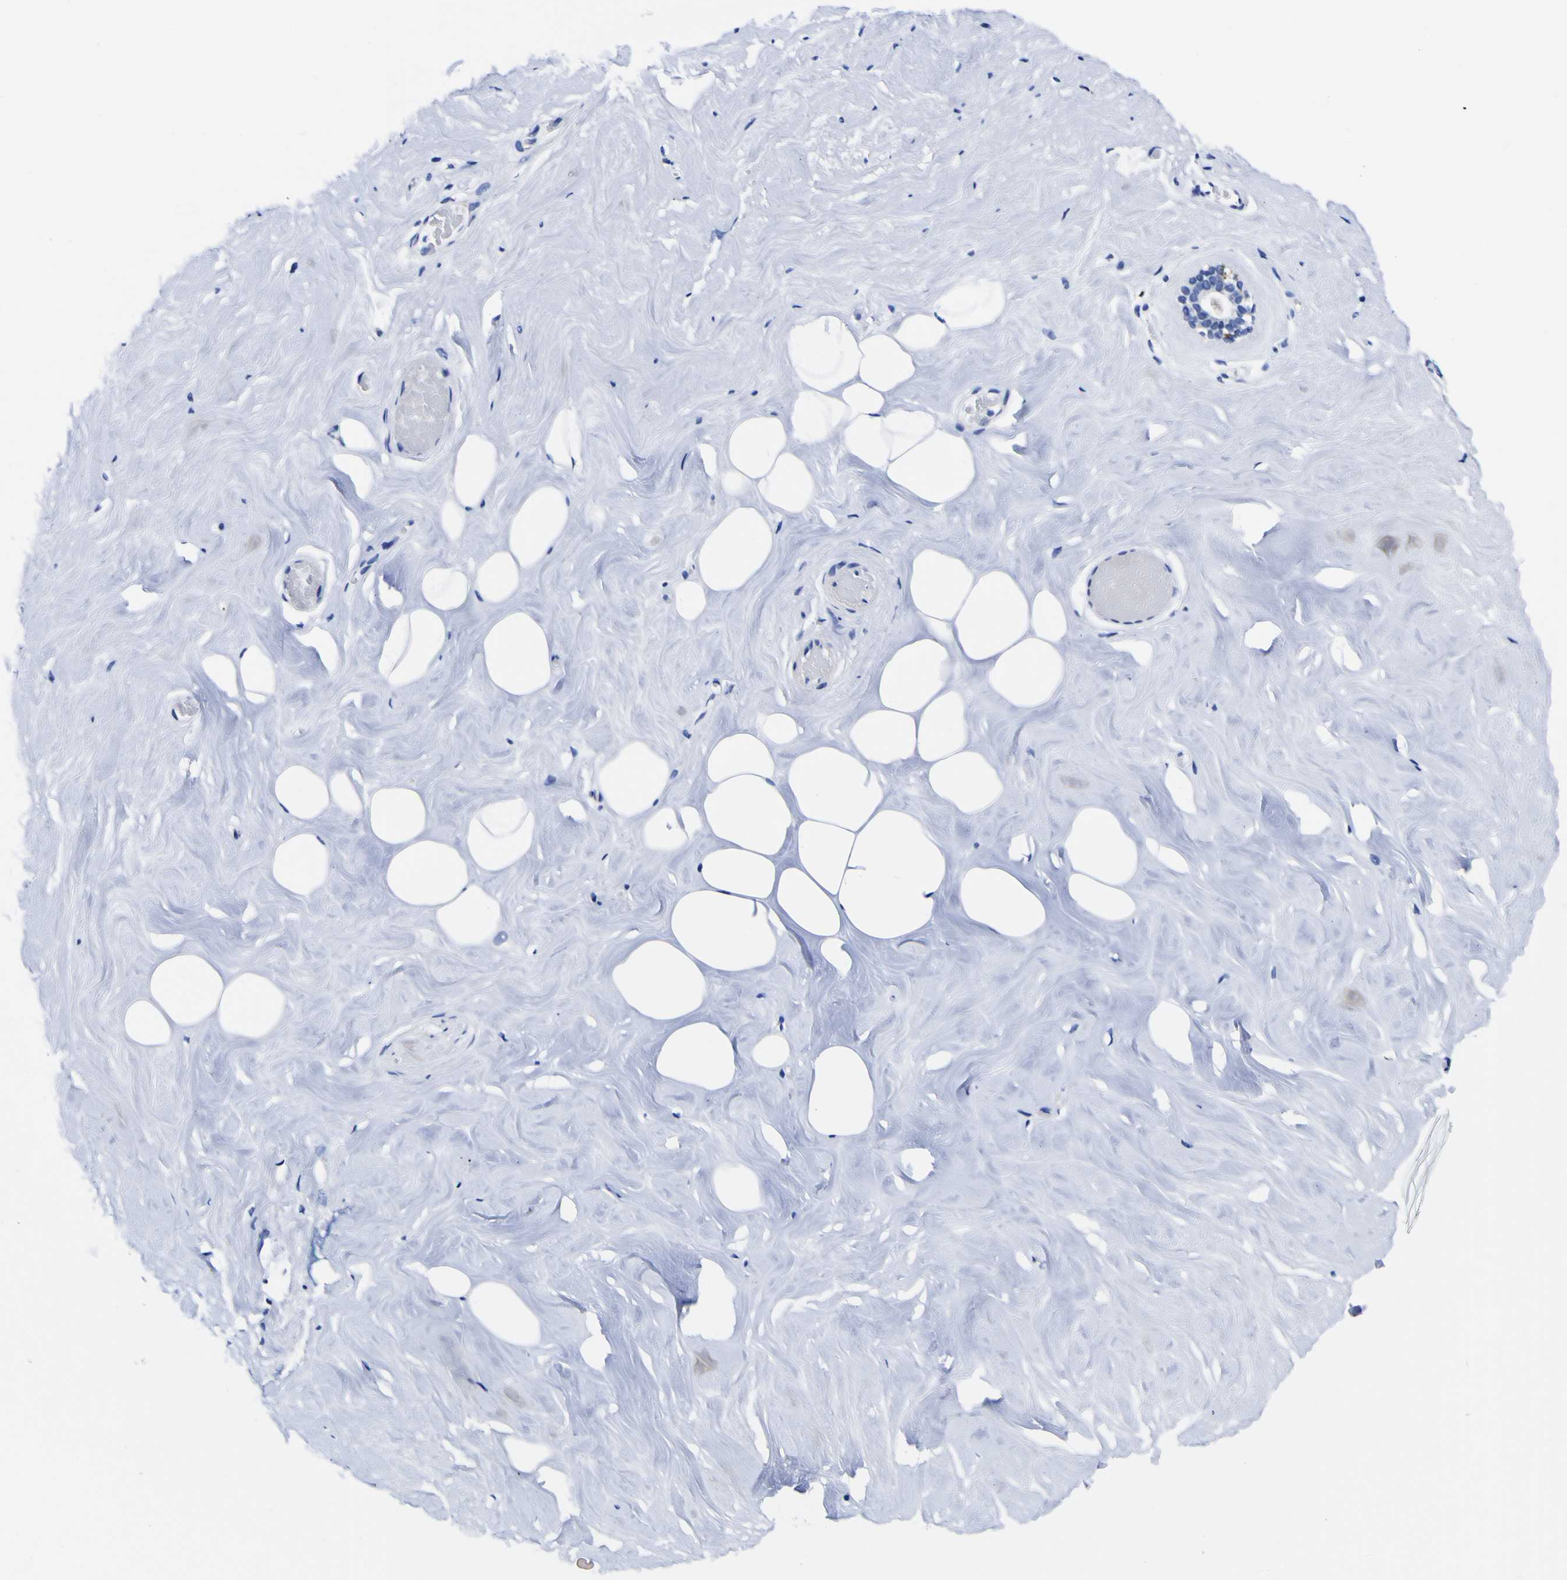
{"staining": {"intensity": "negative", "quantity": "none", "location": "none"}, "tissue": "breast", "cell_type": "Adipocytes", "image_type": "normal", "snomed": [{"axis": "morphology", "description": "Normal tissue, NOS"}, {"axis": "topography", "description": "Breast"}], "caption": "Immunohistochemistry micrograph of benign human breast stained for a protein (brown), which exhibits no staining in adipocytes.", "gene": "HLA", "patient": {"sex": "female", "age": 75}}